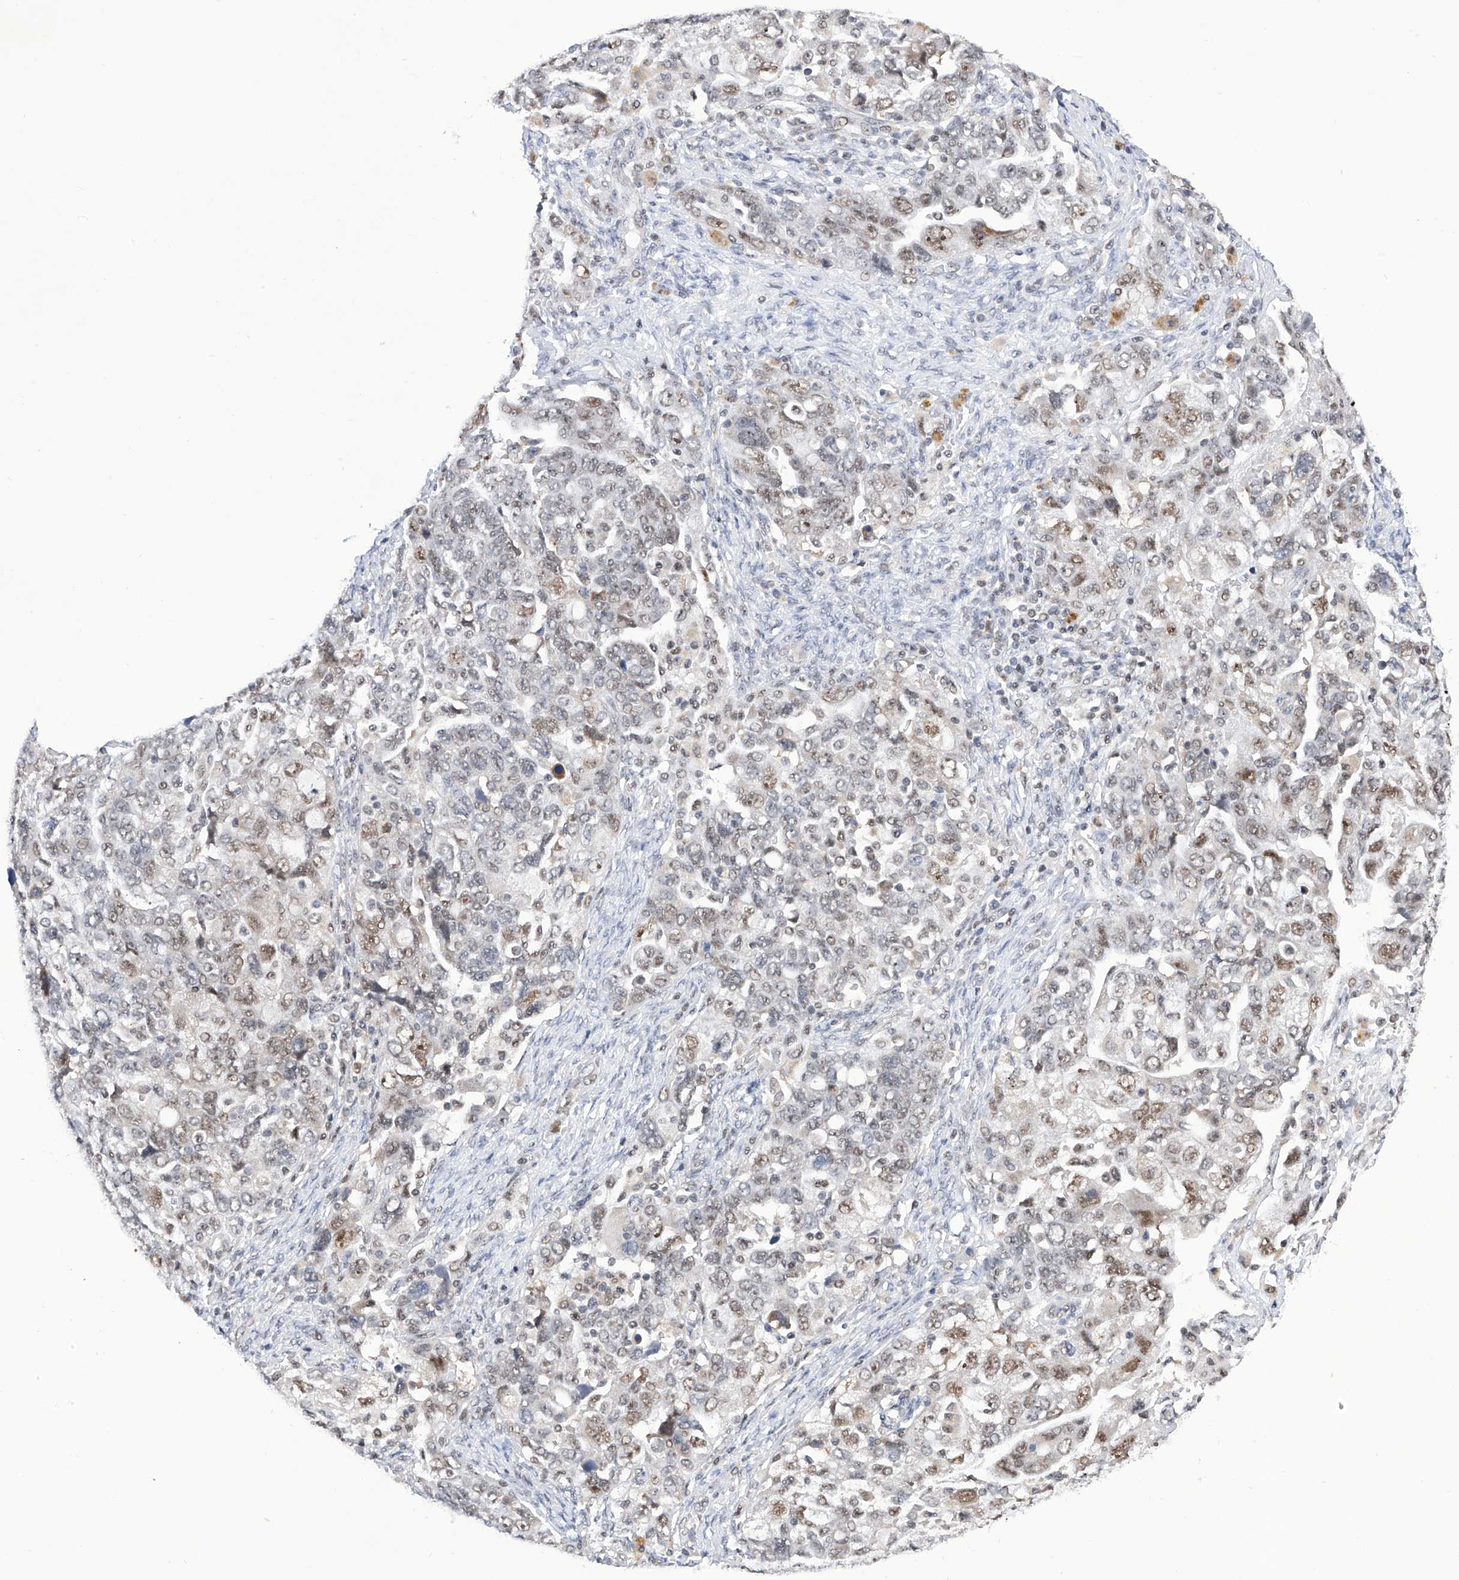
{"staining": {"intensity": "weak", "quantity": "25%-75%", "location": "nuclear"}, "tissue": "ovarian cancer", "cell_type": "Tumor cells", "image_type": "cancer", "snomed": [{"axis": "morphology", "description": "Carcinoma, NOS"}, {"axis": "morphology", "description": "Cystadenocarcinoma, serous, NOS"}, {"axis": "topography", "description": "Ovary"}], "caption": "Tumor cells exhibit low levels of weak nuclear expression in about 25%-75% of cells in human serous cystadenocarcinoma (ovarian).", "gene": "RAD54L", "patient": {"sex": "female", "age": 69}}